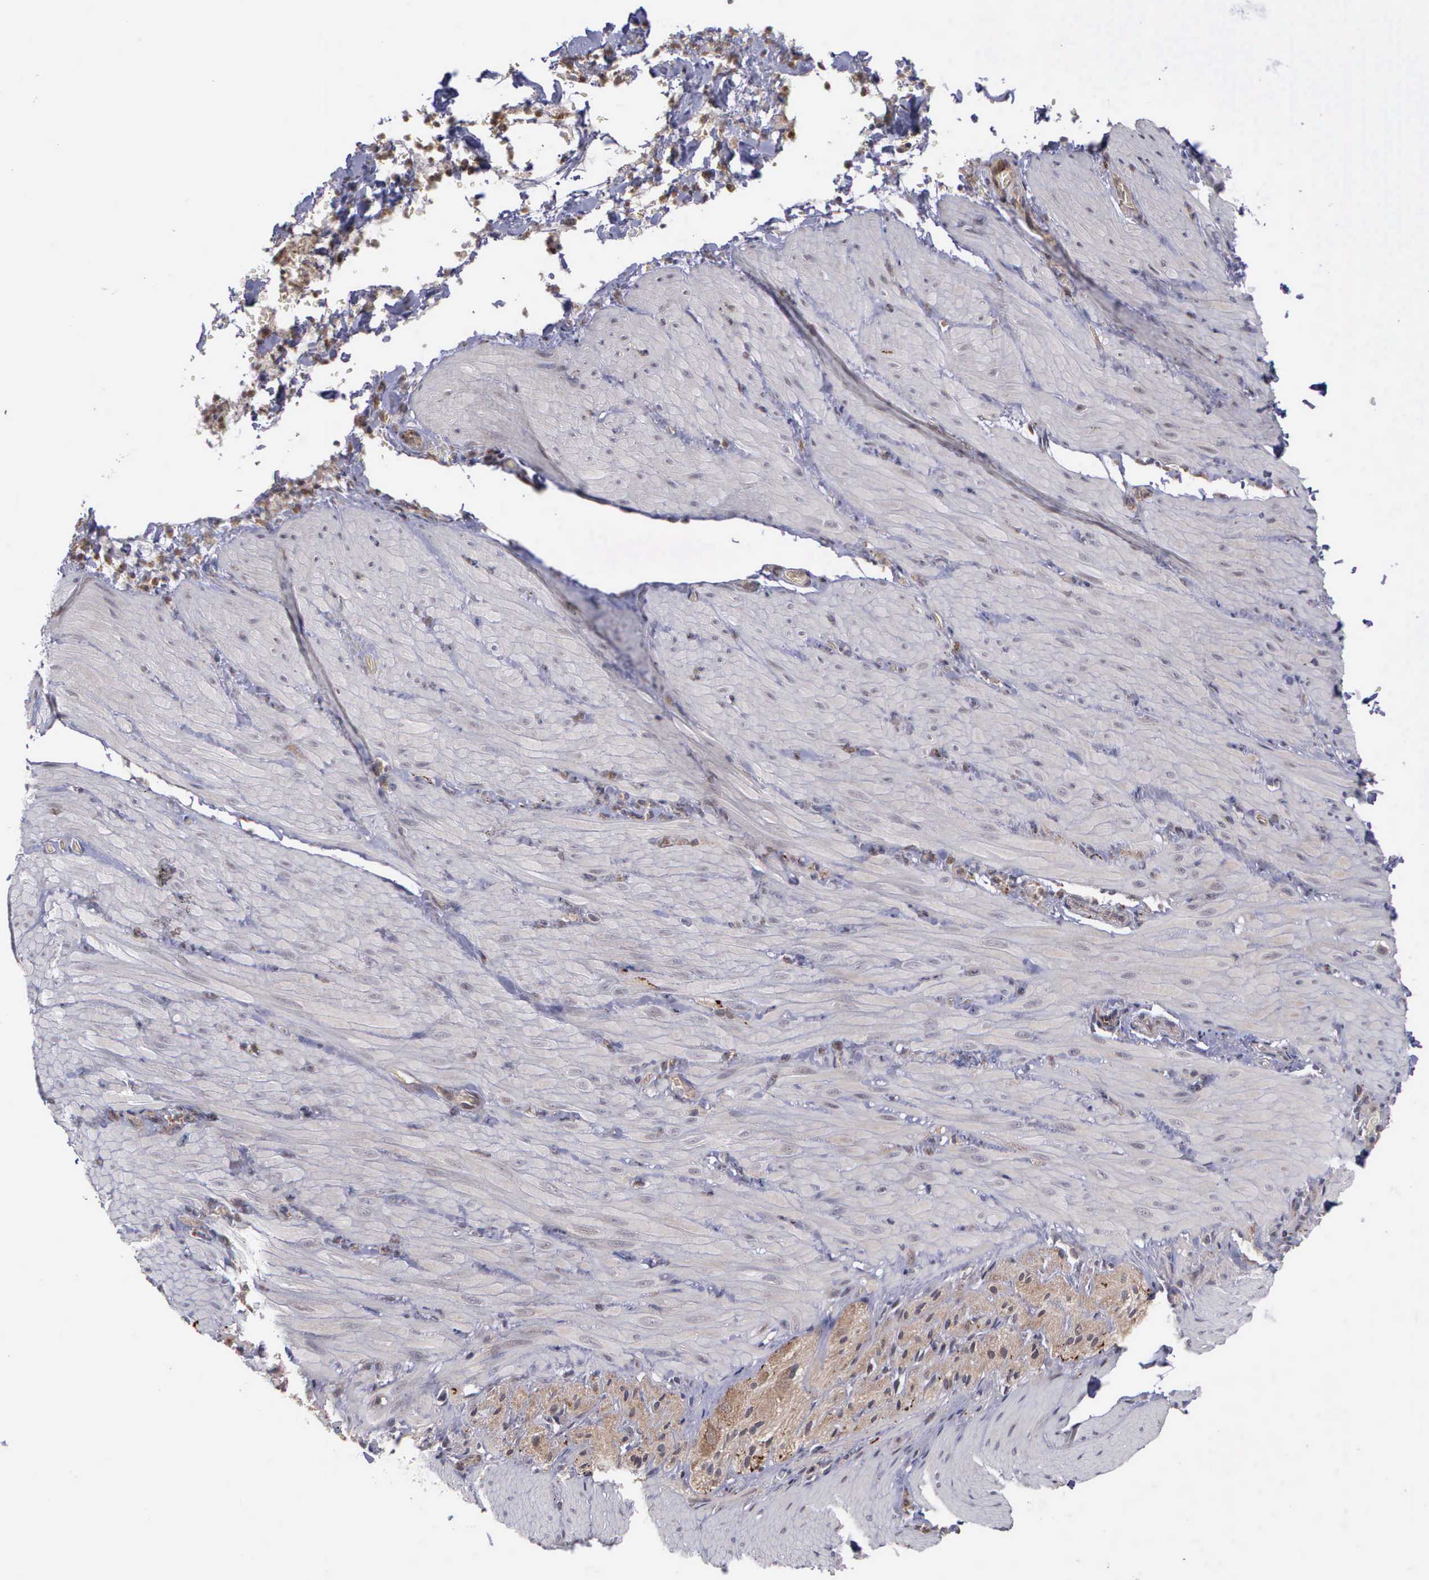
{"staining": {"intensity": "weak", "quantity": "<25%", "location": "cytoplasmic/membranous"}, "tissue": "smooth muscle", "cell_type": "Smooth muscle cells", "image_type": "normal", "snomed": [{"axis": "morphology", "description": "Normal tissue, NOS"}, {"axis": "topography", "description": "Duodenum"}], "caption": "An image of smooth muscle stained for a protein shows no brown staining in smooth muscle cells.", "gene": "MAP3K9", "patient": {"sex": "male", "age": 63}}